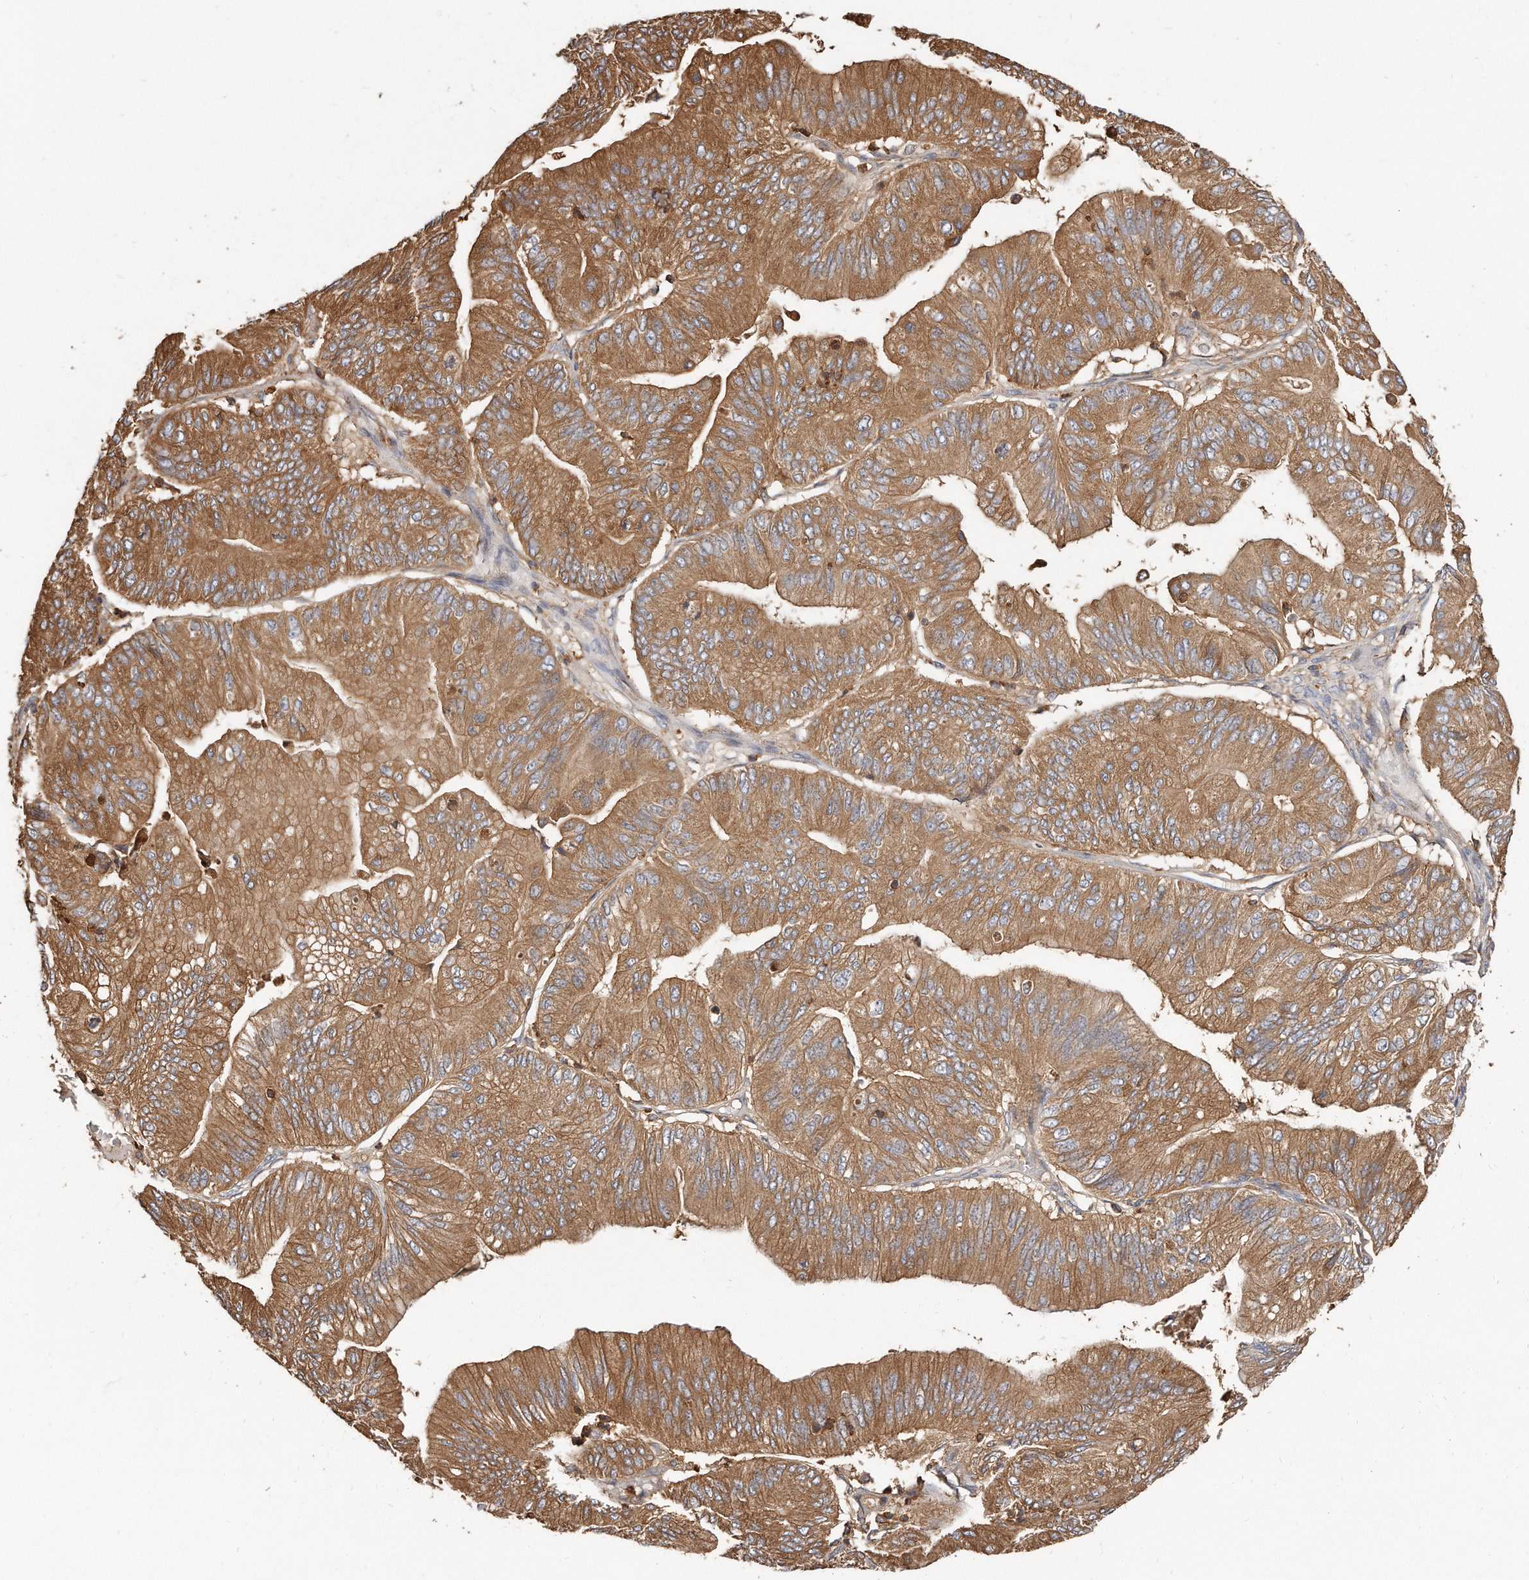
{"staining": {"intensity": "moderate", "quantity": ">75%", "location": "cytoplasmic/membranous"}, "tissue": "ovarian cancer", "cell_type": "Tumor cells", "image_type": "cancer", "snomed": [{"axis": "morphology", "description": "Cystadenocarcinoma, mucinous, NOS"}, {"axis": "topography", "description": "Ovary"}], "caption": "Ovarian cancer (mucinous cystadenocarcinoma) was stained to show a protein in brown. There is medium levels of moderate cytoplasmic/membranous expression in approximately >75% of tumor cells.", "gene": "CAP1", "patient": {"sex": "female", "age": 61}}